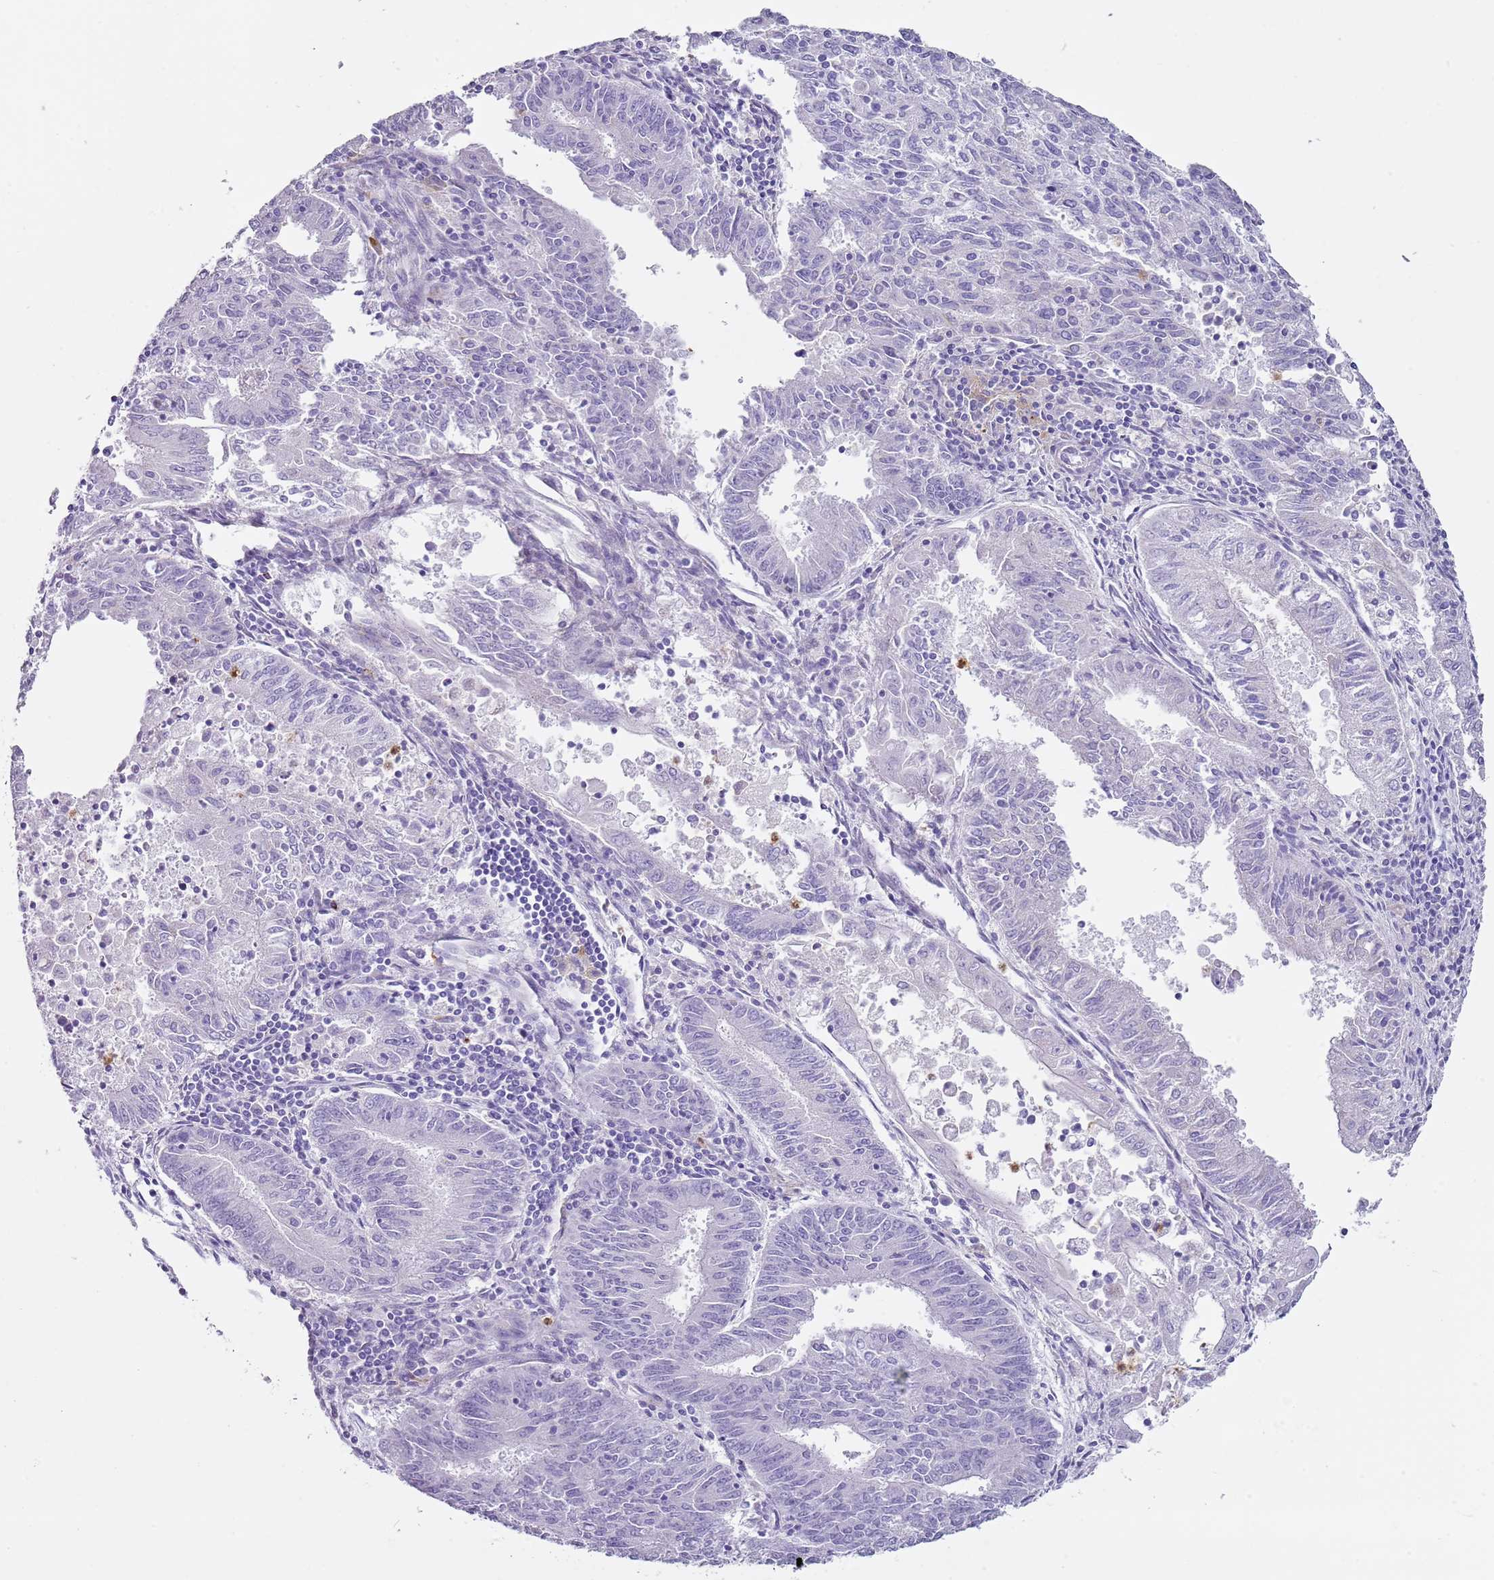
{"staining": {"intensity": "negative", "quantity": "none", "location": "none"}, "tissue": "endometrial cancer", "cell_type": "Tumor cells", "image_type": "cancer", "snomed": [{"axis": "morphology", "description": "Adenocarcinoma, NOS"}, {"axis": "topography", "description": "Endometrium"}], "caption": "An immunohistochemistry photomicrograph of endometrial adenocarcinoma is shown. There is no staining in tumor cells of endometrial adenocarcinoma.", "gene": "CD177", "patient": {"sex": "female", "age": 59}}